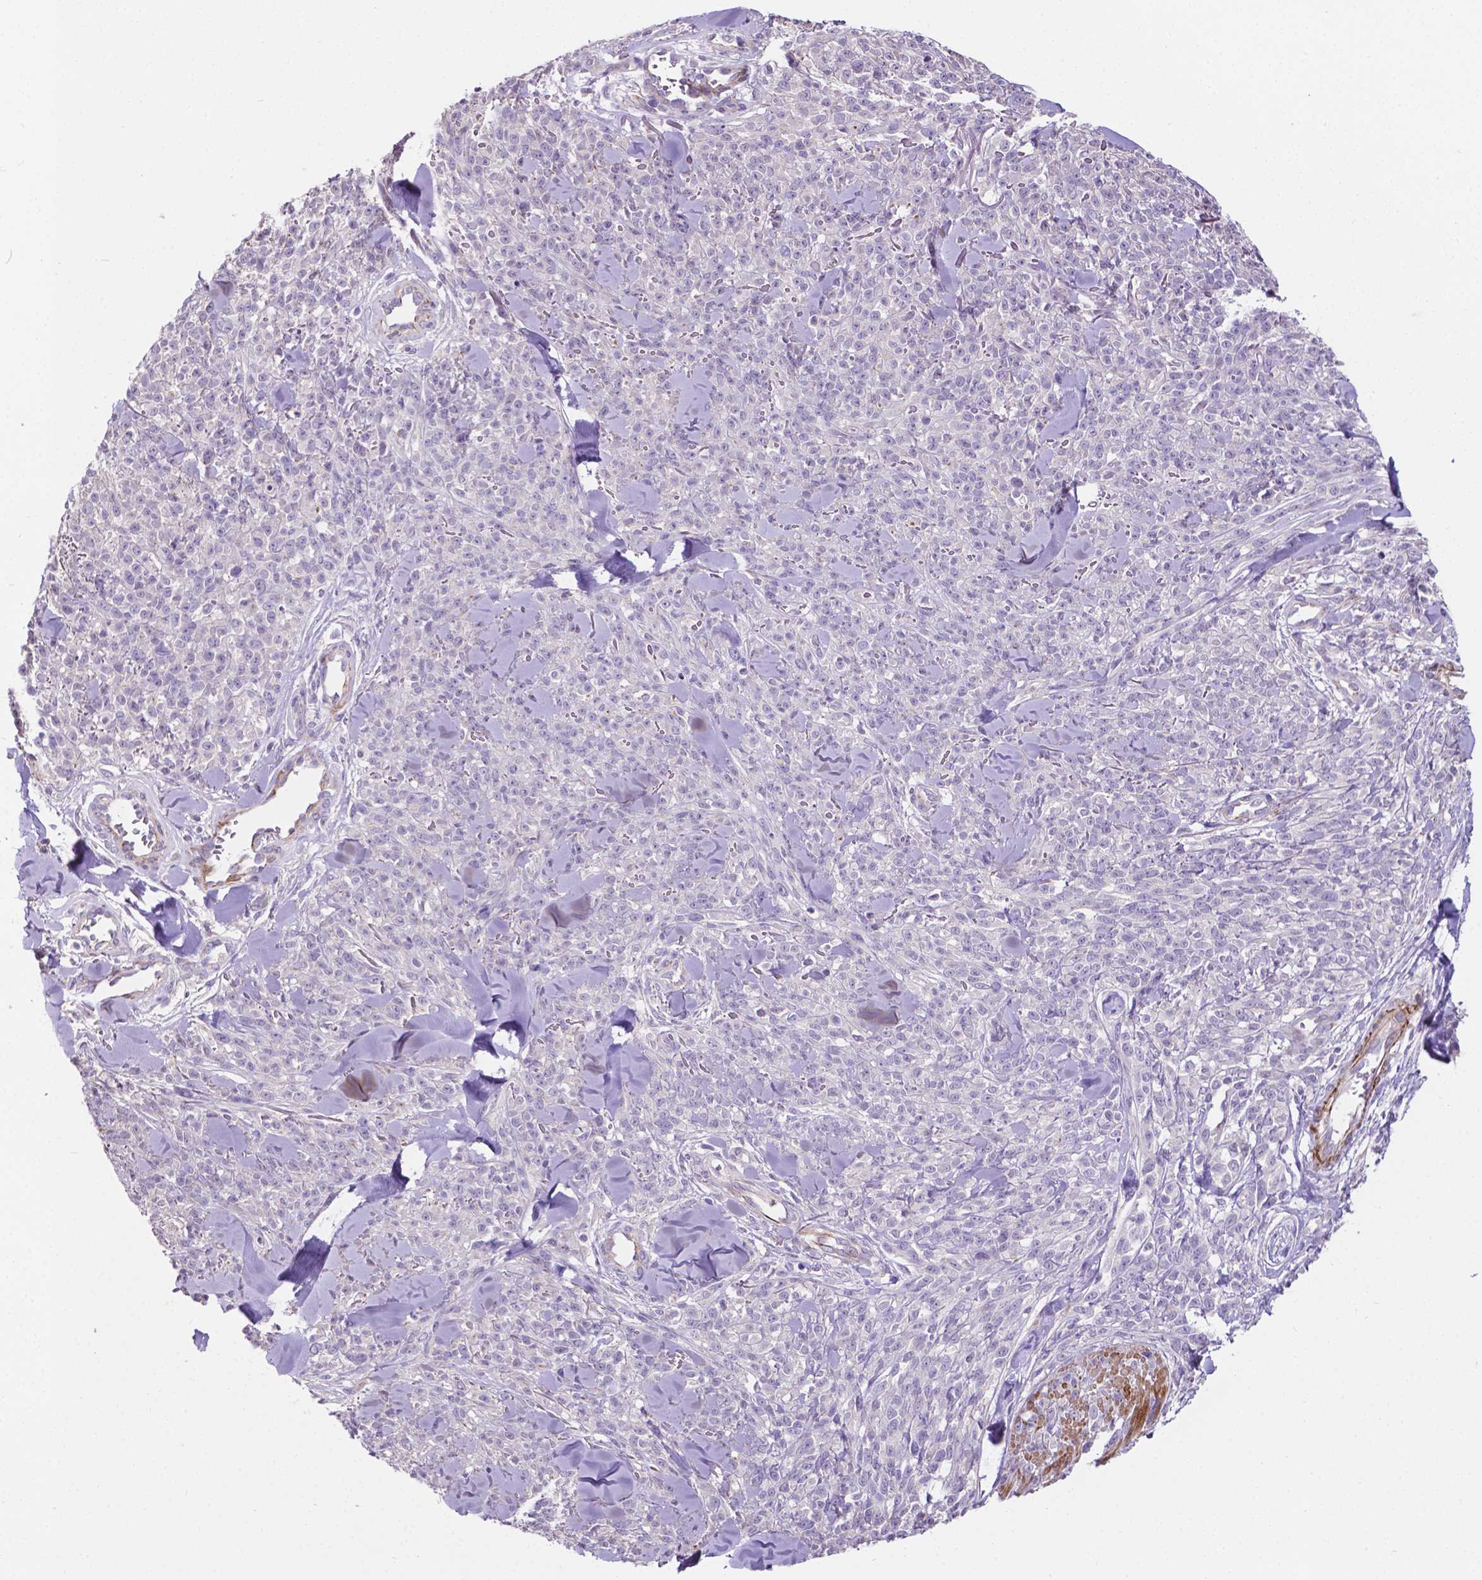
{"staining": {"intensity": "negative", "quantity": "none", "location": "none"}, "tissue": "melanoma", "cell_type": "Tumor cells", "image_type": "cancer", "snomed": [{"axis": "morphology", "description": "Malignant melanoma, NOS"}, {"axis": "topography", "description": "Skin"}, {"axis": "topography", "description": "Skin of trunk"}], "caption": "This photomicrograph is of malignant melanoma stained with immunohistochemistry to label a protein in brown with the nuclei are counter-stained blue. There is no positivity in tumor cells.", "gene": "PFKFB4", "patient": {"sex": "male", "age": 74}}